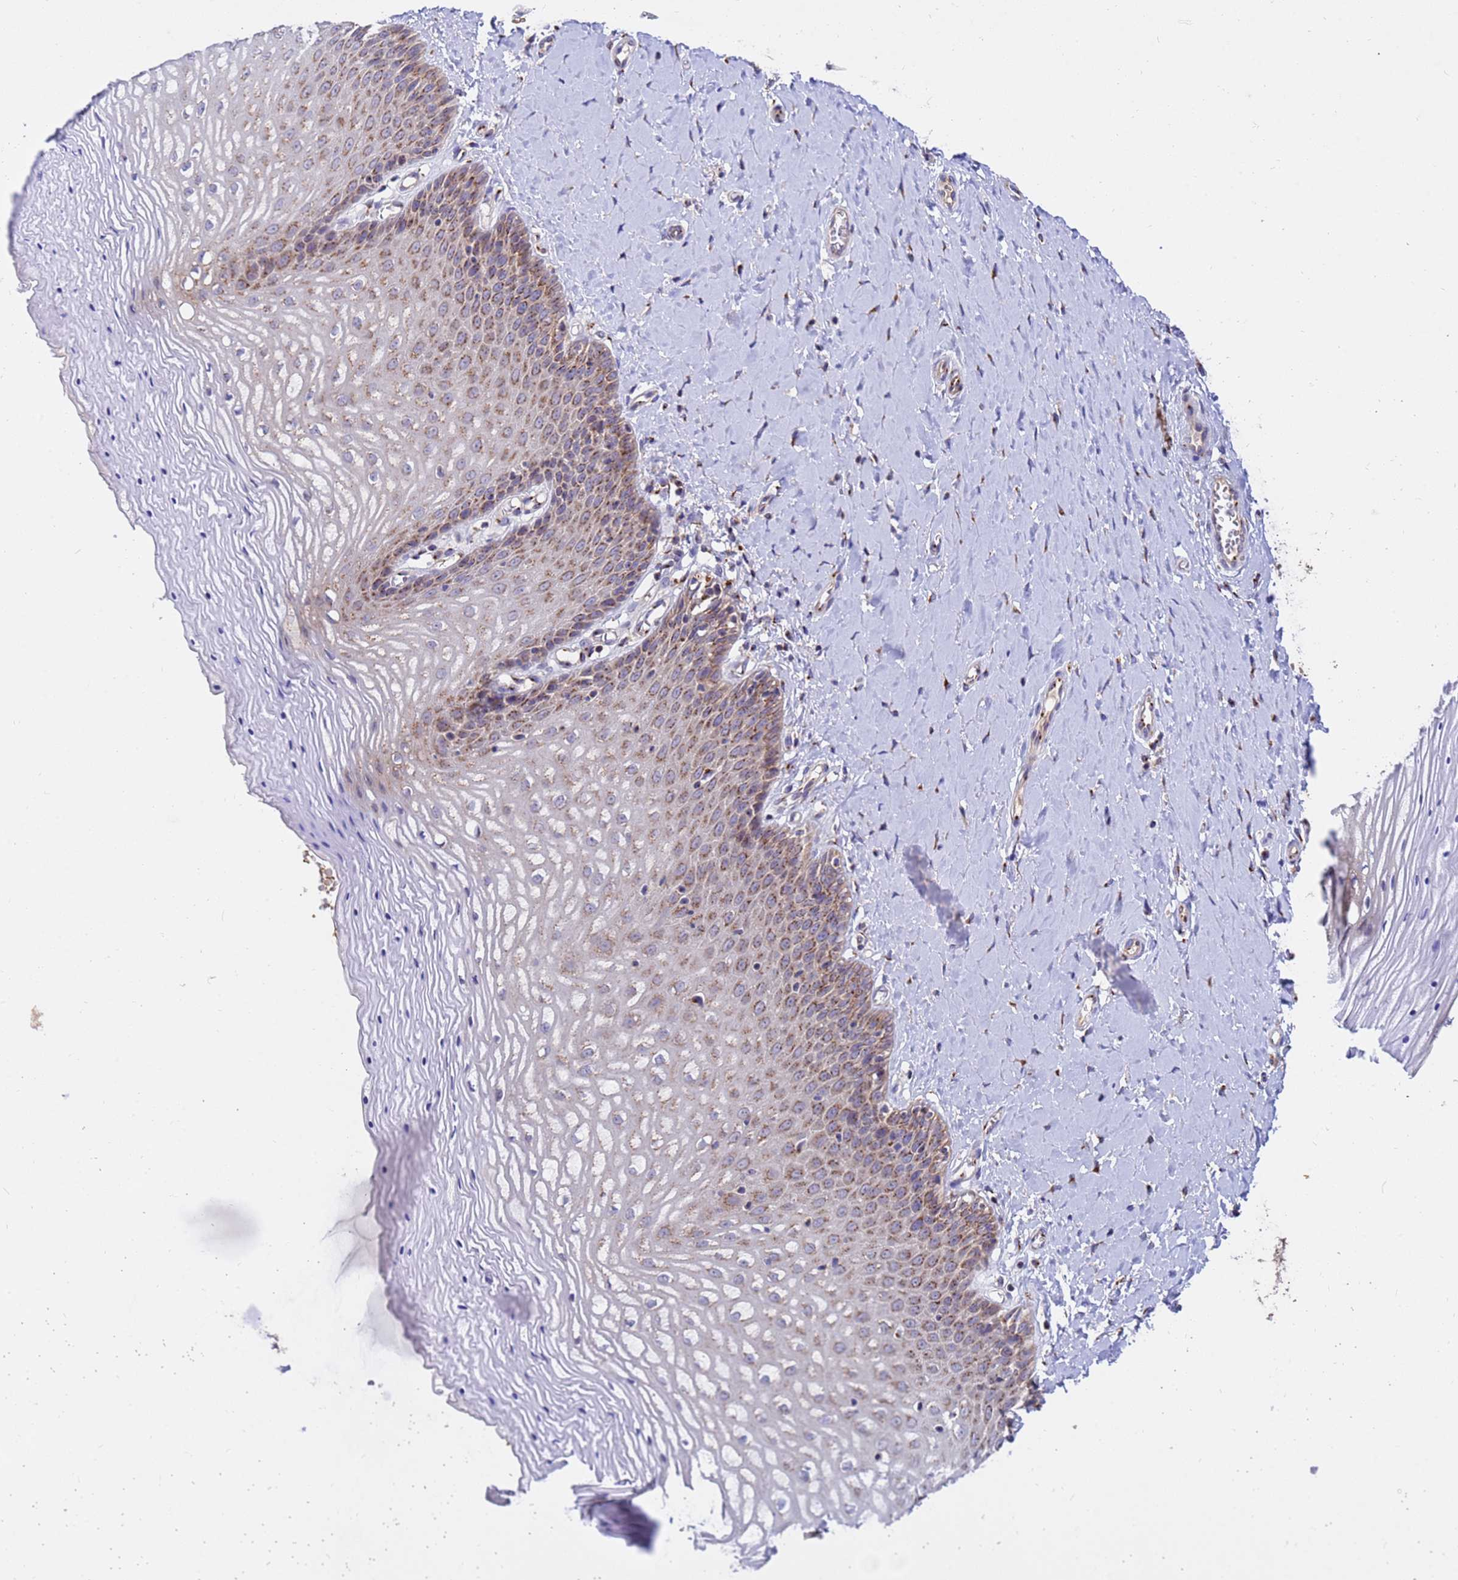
{"staining": {"intensity": "moderate", "quantity": ">75%", "location": "cytoplasmic/membranous"}, "tissue": "vagina", "cell_type": "Squamous epithelial cells", "image_type": "normal", "snomed": [{"axis": "morphology", "description": "Normal tissue, NOS"}, {"axis": "topography", "description": "Vagina"}], "caption": "Immunohistochemistry (IHC) micrograph of unremarkable human vagina stained for a protein (brown), which demonstrates medium levels of moderate cytoplasmic/membranous expression in about >75% of squamous epithelial cells.", "gene": "HPS3", "patient": {"sex": "female", "age": 65}}